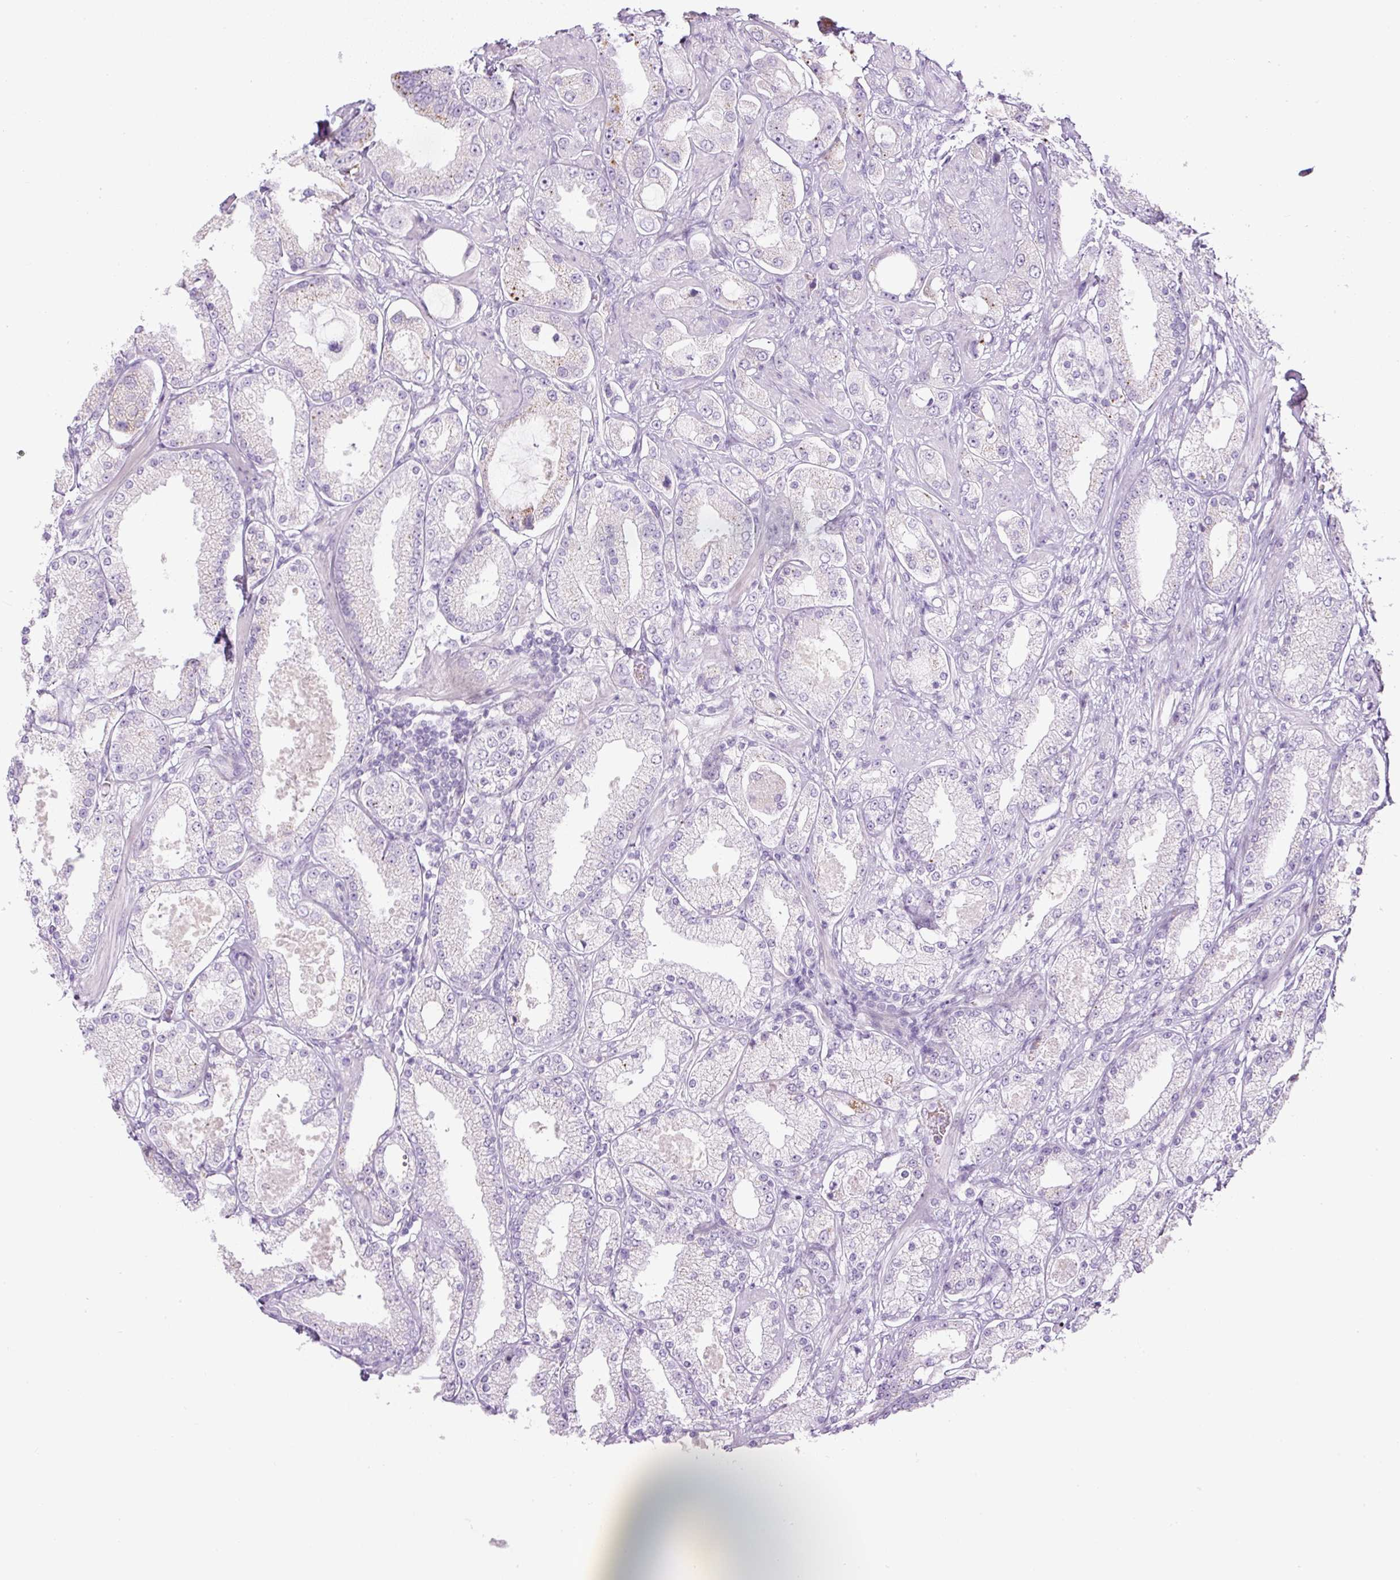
{"staining": {"intensity": "negative", "quantity": "none", "location": "none"}, "tissue": "prostate cancer", "cell_type": "Tumor cells", "image_type": "cancer", "snomed": [{"axis": "morphology", "description": "Adenocarcinoma, High grade"}, {"axis": "topography", "description": "Prostate"}], "caption": "High power microscopy micrograph of an immunohistochemistry histopathology image of prostate high-grade adenocarcinoma, revealing no significant staining in tumor cells. Nuclei are stained in blue.", "gene": "FGFBP3", "patient": {"sex": "male", "age": 68}}